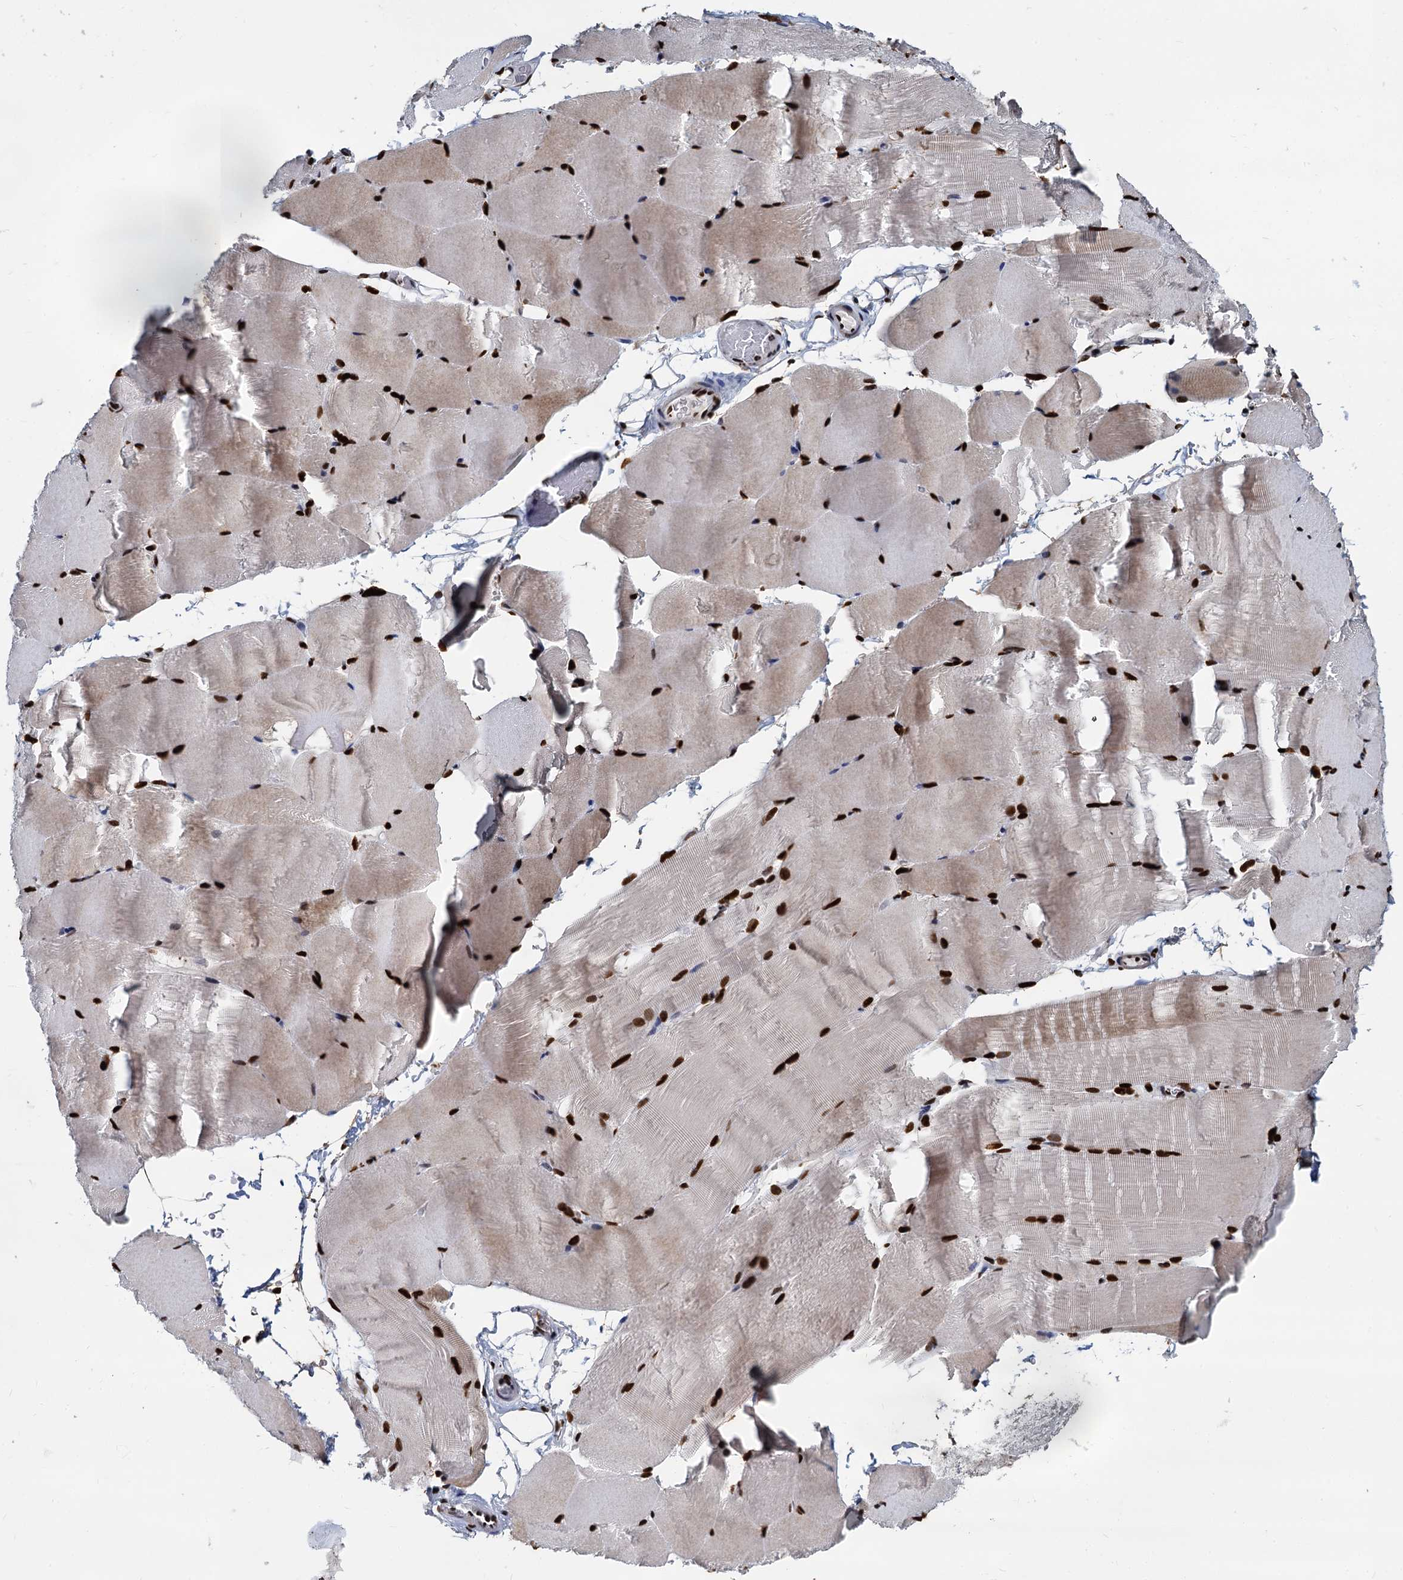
{"staining": {"intensity": "strong", "quantity": ">75%", "location": "nuclear"}, "tissue": "skeletal muscle", "cell_type": "Myocytes", "image_type": "normal", "snomed": [{"axis": "morphology", "description": "Normal tissue, NOS"}, {"axis": "topography", "description": "Skeletal muscle"}, {"axis": "topography", "description": "Parathyroid gland"}], "caption": "Protein staining exhibits strong nuclear positivity in approximately >75% of myocytes in benign skeletal muscle. The staining is performed using DAB (3,3'-diaminobenzidine) brown chromogen to label protein expression. The nuclei are counter-stained blue using hematoxylin.", "gene": "DCPS", "patient": {"sex": "female", "age": 37}}